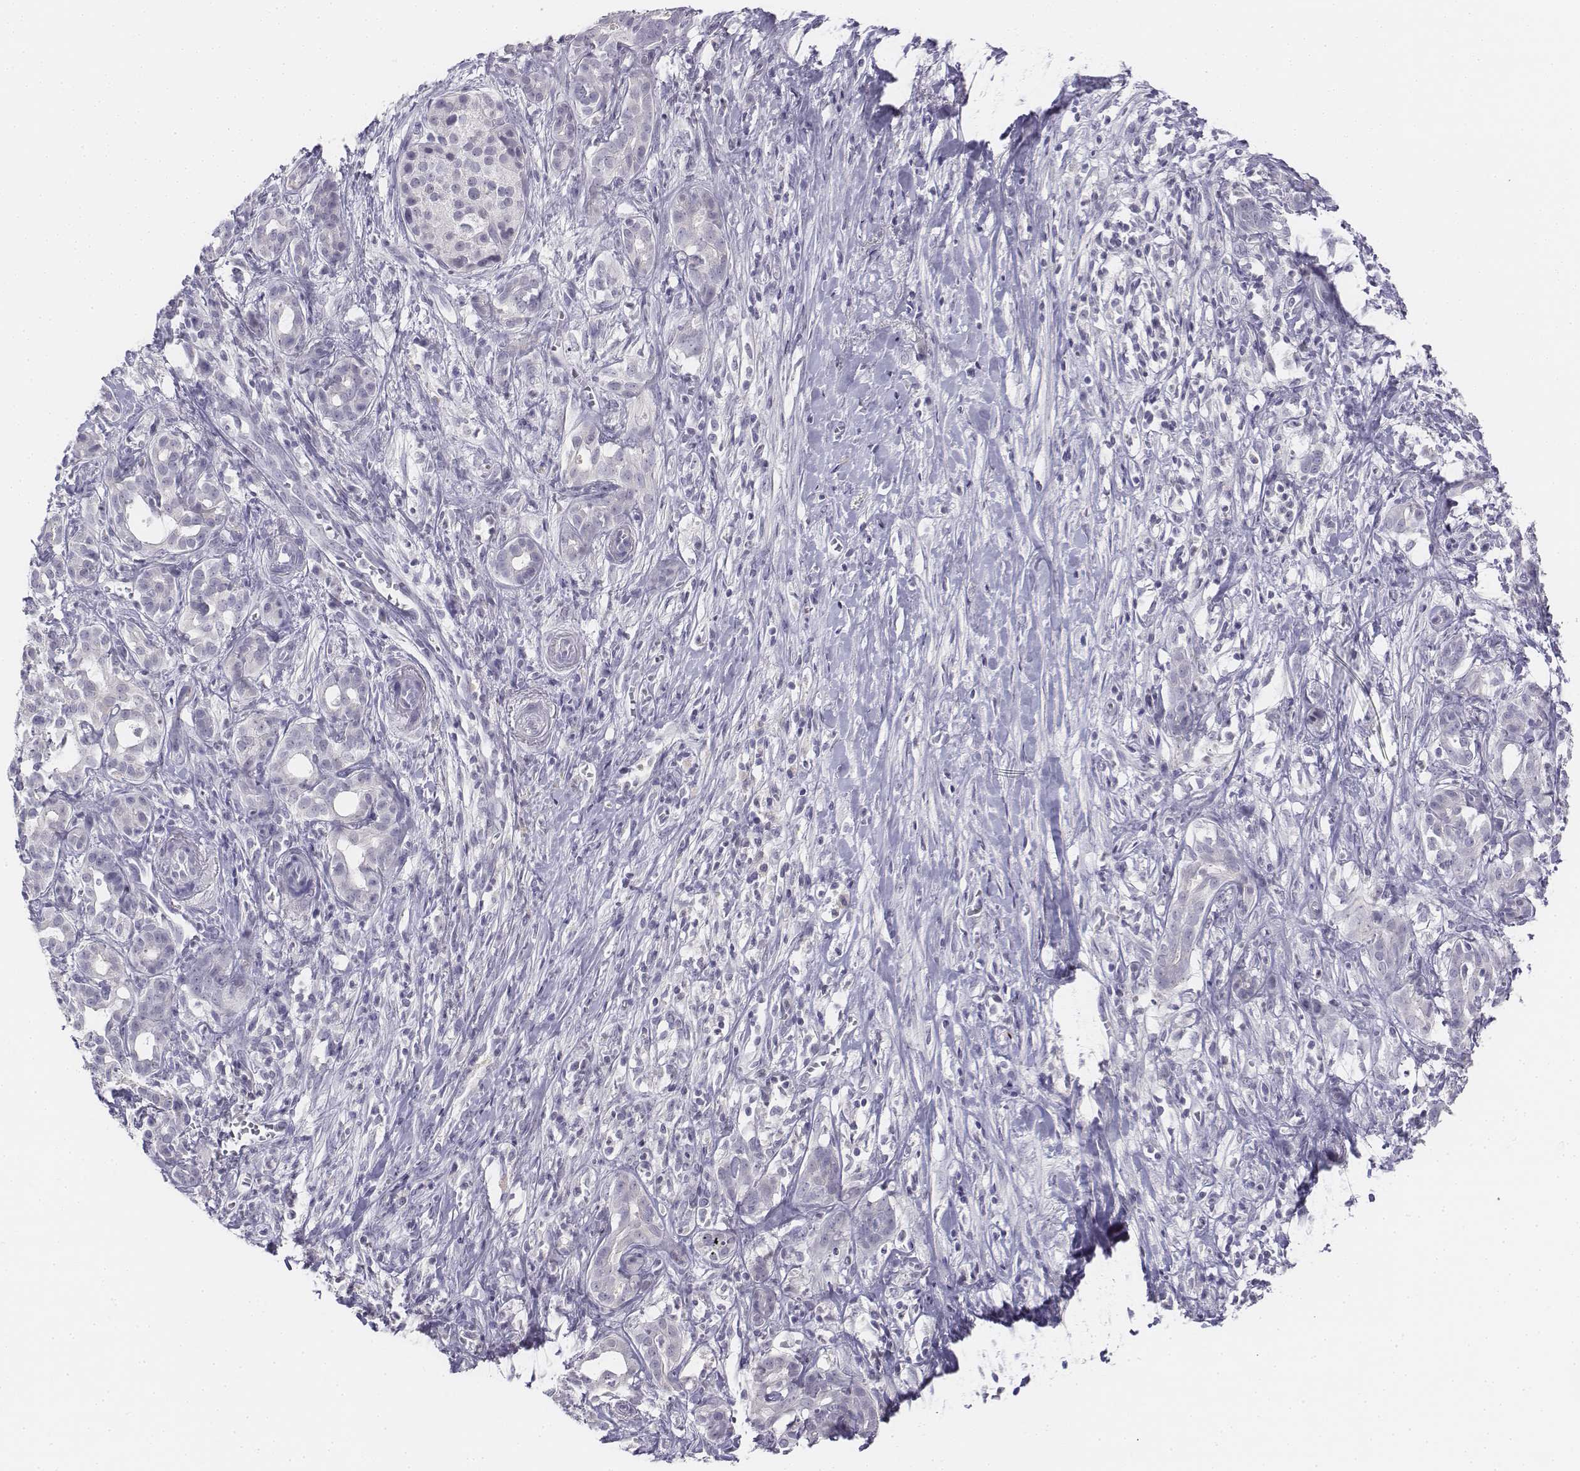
{"staining": {"intensity": "negative", "quantity": "none", "location": "none"}, "tissue": "pancreatic cancer", "cell_type": "Tumor cells", "image_type": "cancer", "snomed": [{"axis": "morphology", "description": "Adenocarcinoma, NOS"}, {"axis": "topography", "description": "Pancreas"}], "caption": "Immunohistochemistry (IHC) photomicrograph of pancreatic cancer stained for a protein (brown), which displays no positivity in tumor cells.", "gene": "UCN2", "patient": {"sex": "male", "age": 61}}